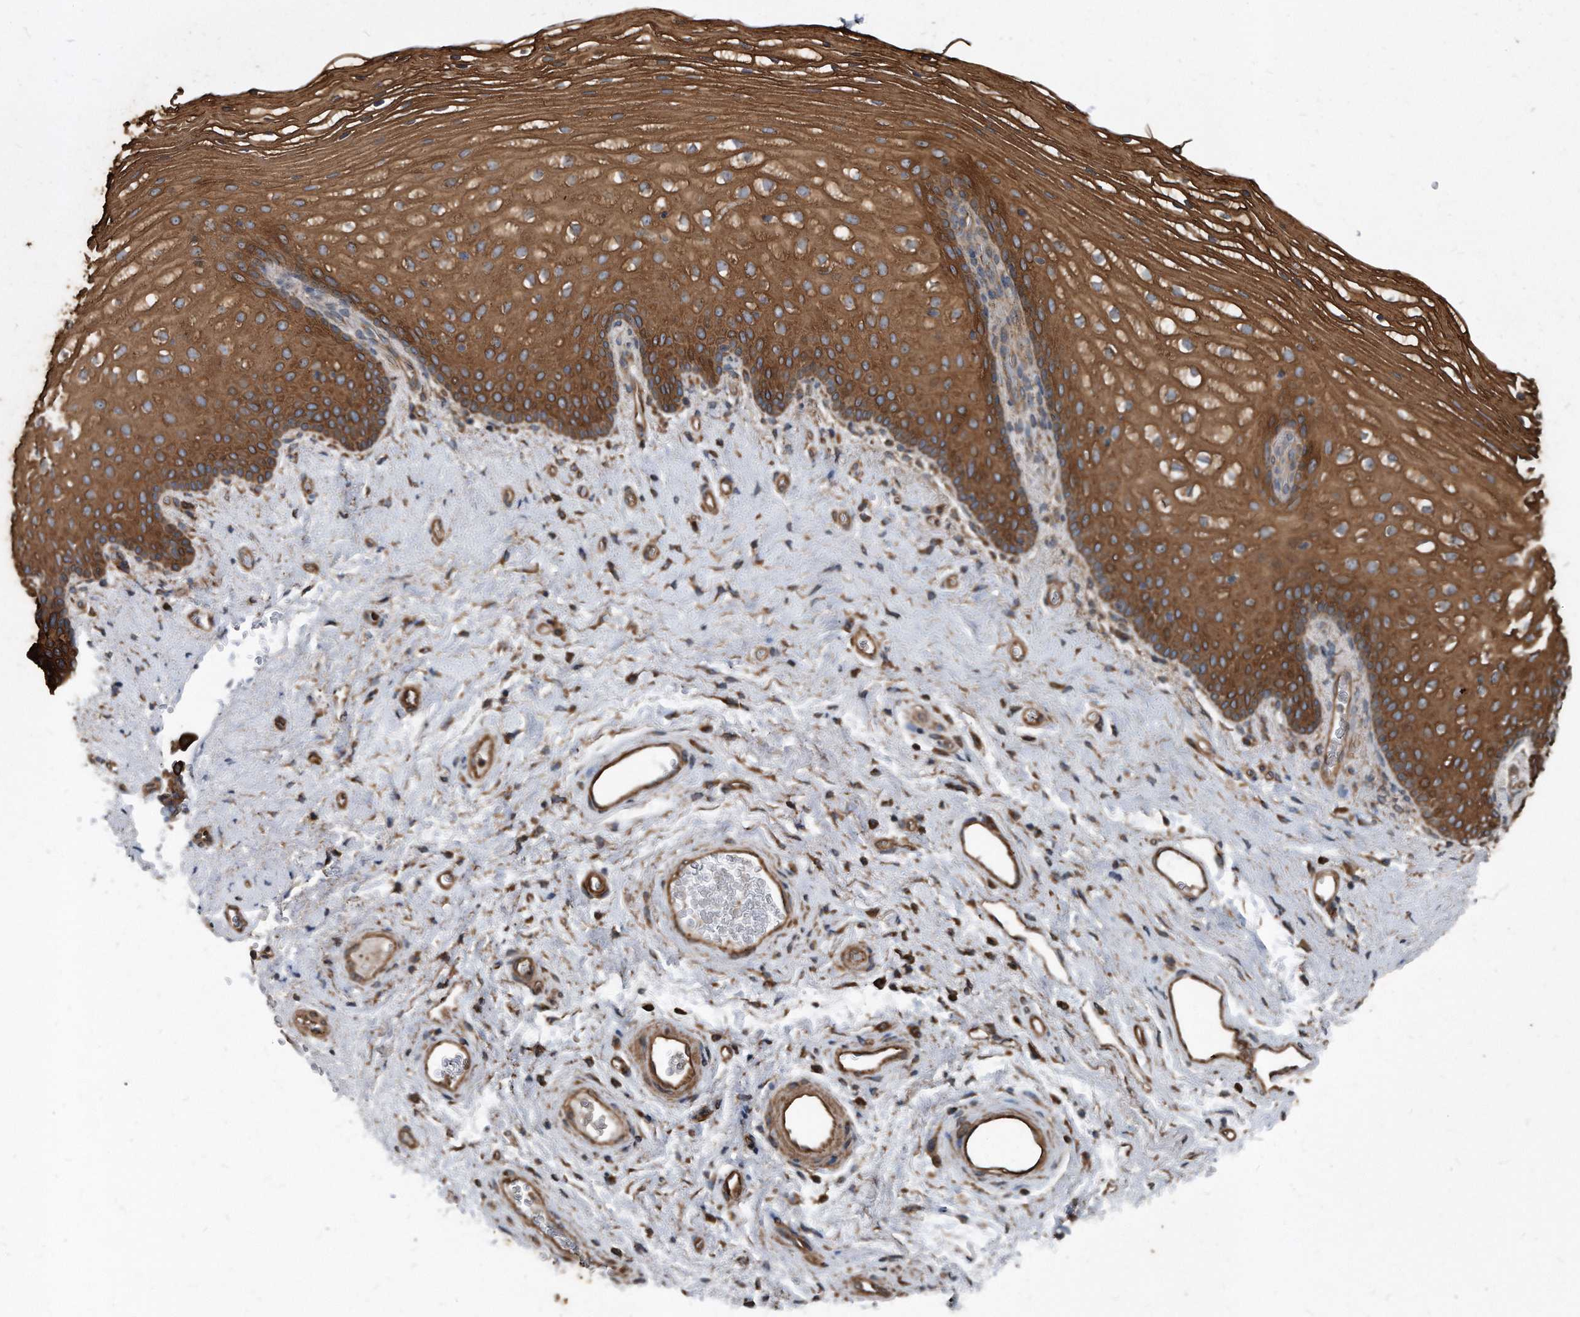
{"staining": {"intensity": "strong", "quantity": ">75%", "location": "cytoplasmic/membranous"}, "tissue": "vagina", "cell_type": "Squamous epithelial cells", "image_type": "normal", "snomed": [{"axis": "morphology", "description": "Normal tissue, NOS"}, {"axis": "topography", "description": "Vagina"}], "caption": "This micrograph shows immunohistochemistry (IHC) staining of unremarkable vagina, with high strong cytoplasmic/membranous staining in about >75% of squamous epithelial cells.", "gene": "FAM136A", "patient": {"sex": "female", "age": 60}}